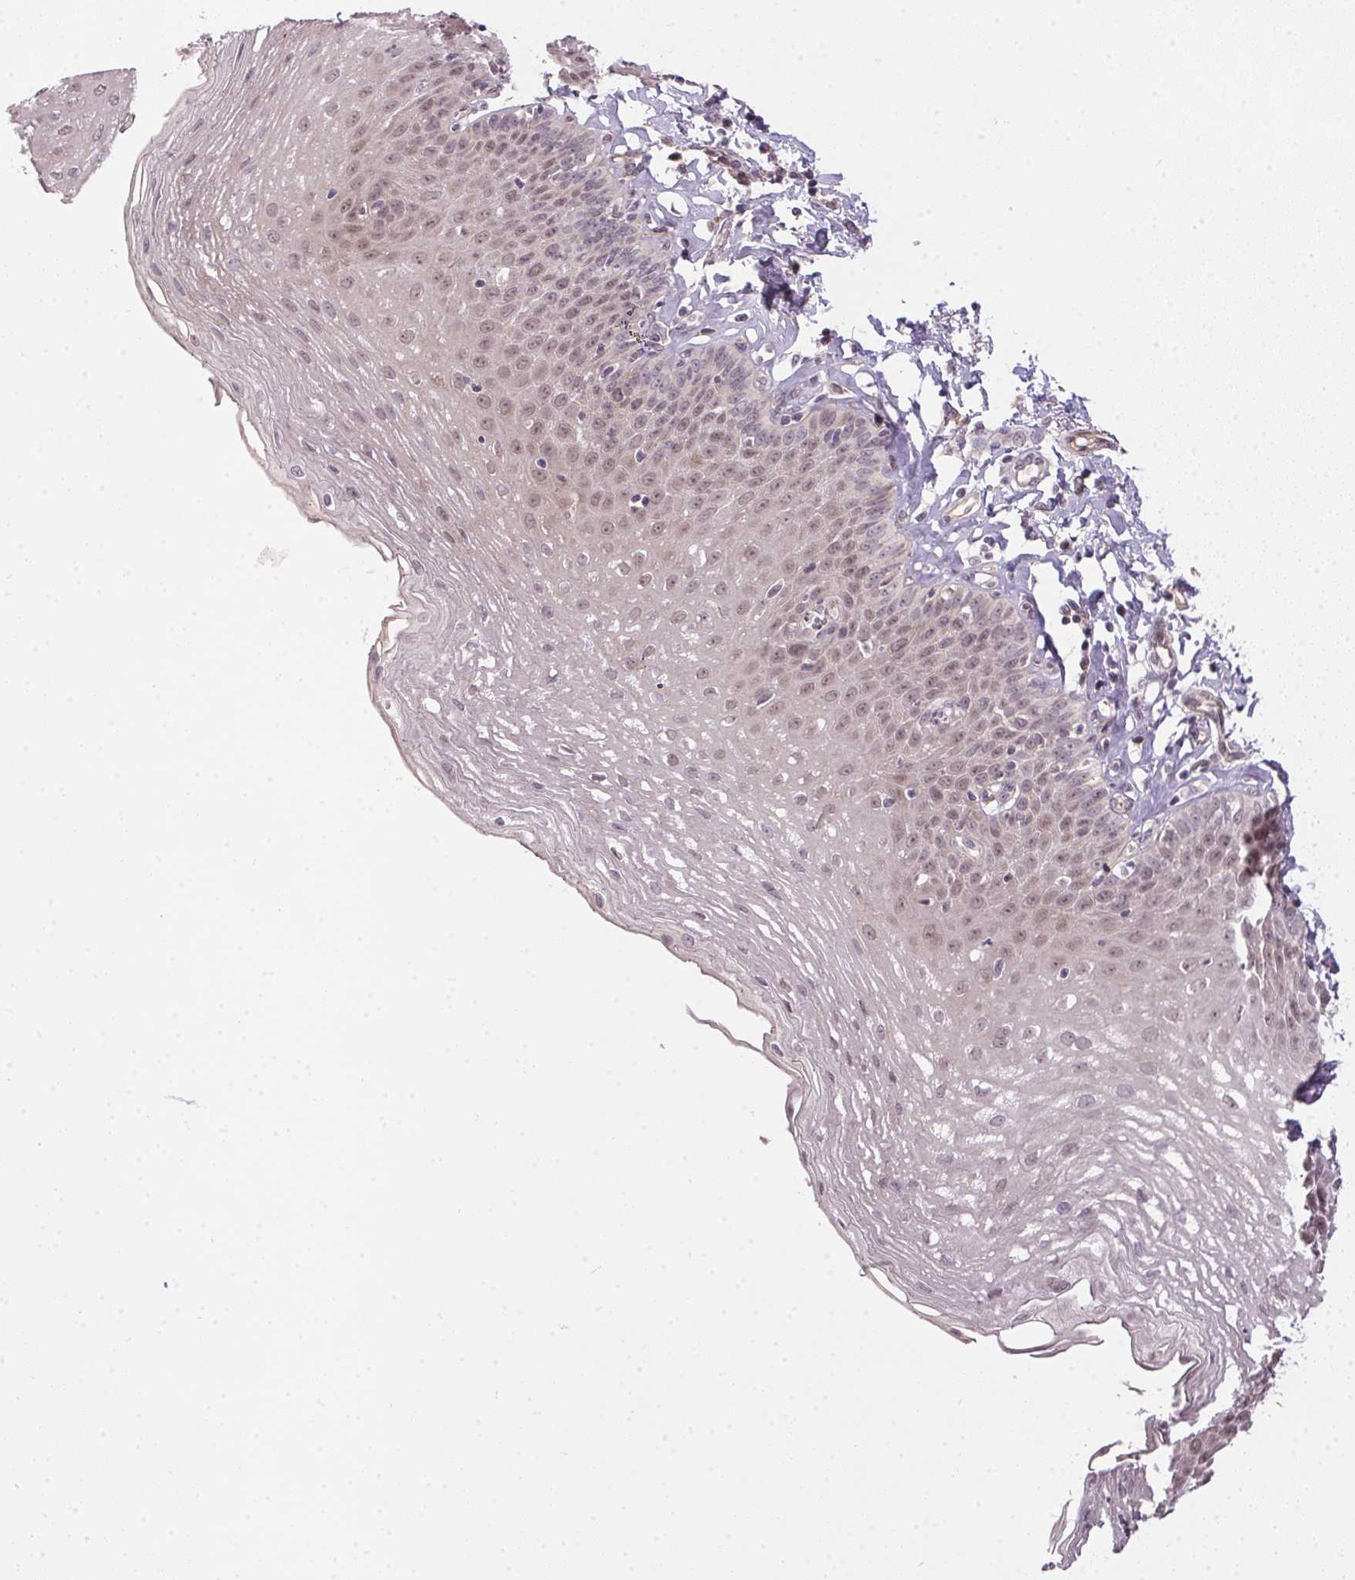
{"staining": {"intensity": "weak", "quantity": ">75%", "location": "nuclear"}, "tissue": "esophagus", "cell_type": "Squamous epithelial cells", "image_type": "normal", "snomed": [{"axis": "morphology", "description": "Normal tissue, NOS"}, {"axis": "topography", "description": "Esophagus"}], "caption": "Approximately >75% of squamous epithelial cells in unremarkable esophagus reveal weak nuclear protein expression as visualized by brown immunohistochemical staining.", "gene": "CFAP92", "patient": {"sex": "female", "age": 81}}